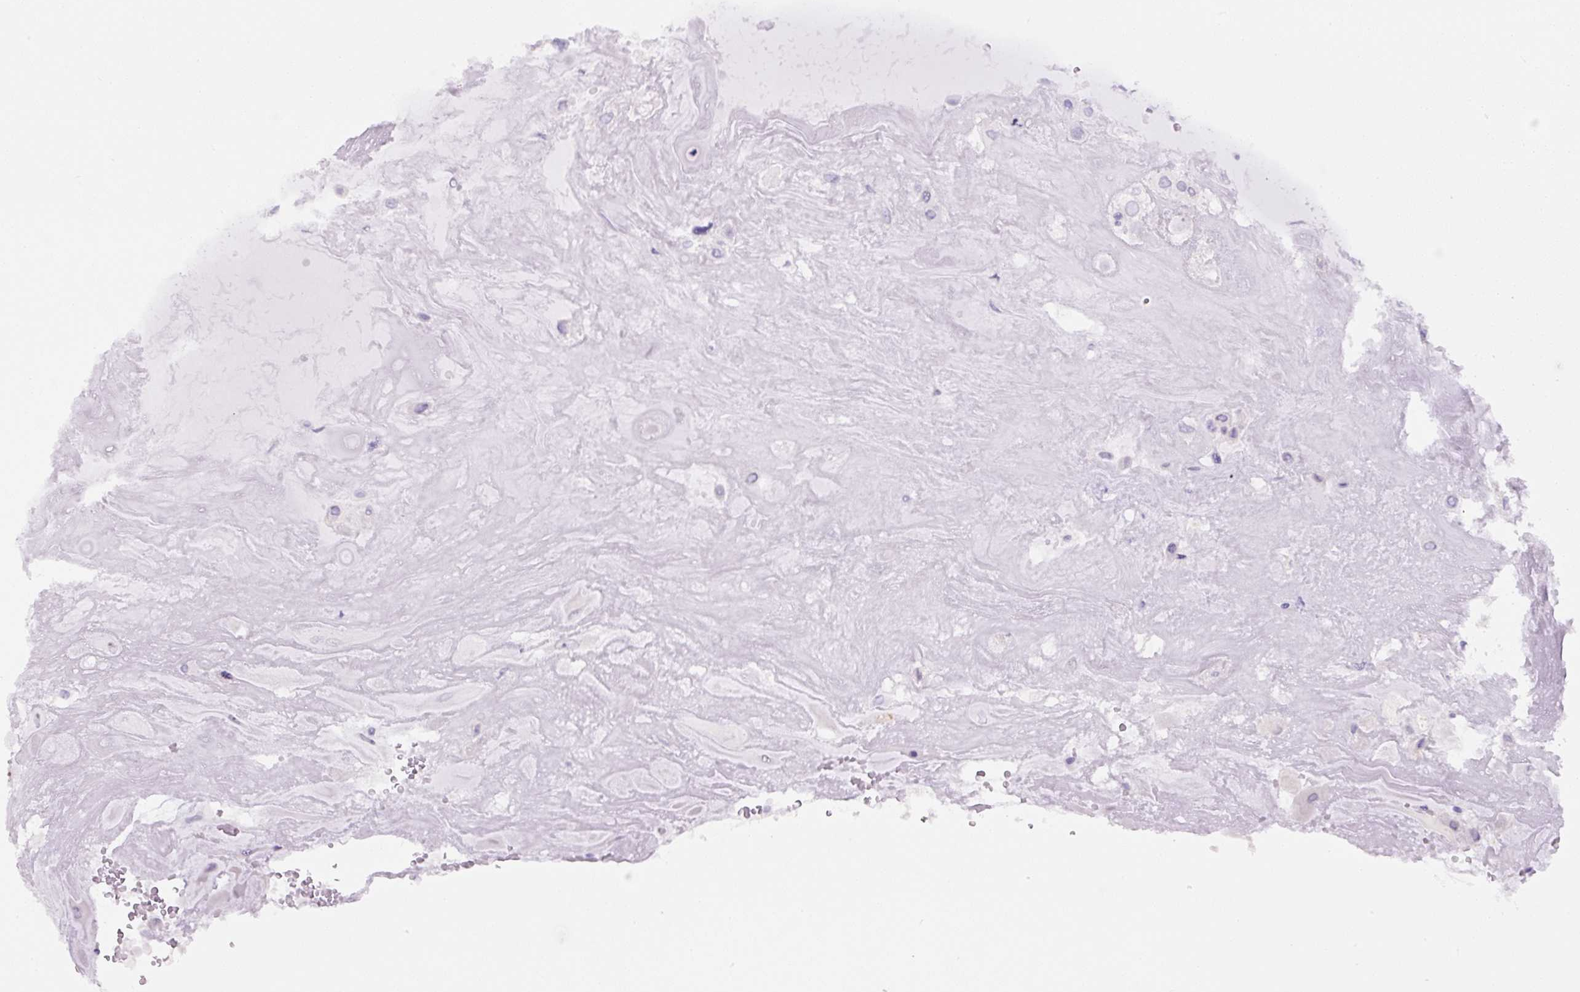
{"staining": {"intensity": "negative", "quantity": "none", "location": "none"}, "tissue": "placenta", "cell_type": "Decidual cells", "image_type": "normal", "snomed": [{"axis": "morphology", "description": "Normal tissue, NOS"}, {"axis": "topography", "description": "Placenta"}], "caption": "High magnification brightfield microscopy of normal placenta stained with DAB (brown) and counterstained with hematoxylin (blue): decidual cells show no significant staining. (DAB (3,3'-diaminobenzidine) immunohistochemistry, high magnification).", "gene": "TMEM151B", "patient": {"sex": "female", "age": 32}}